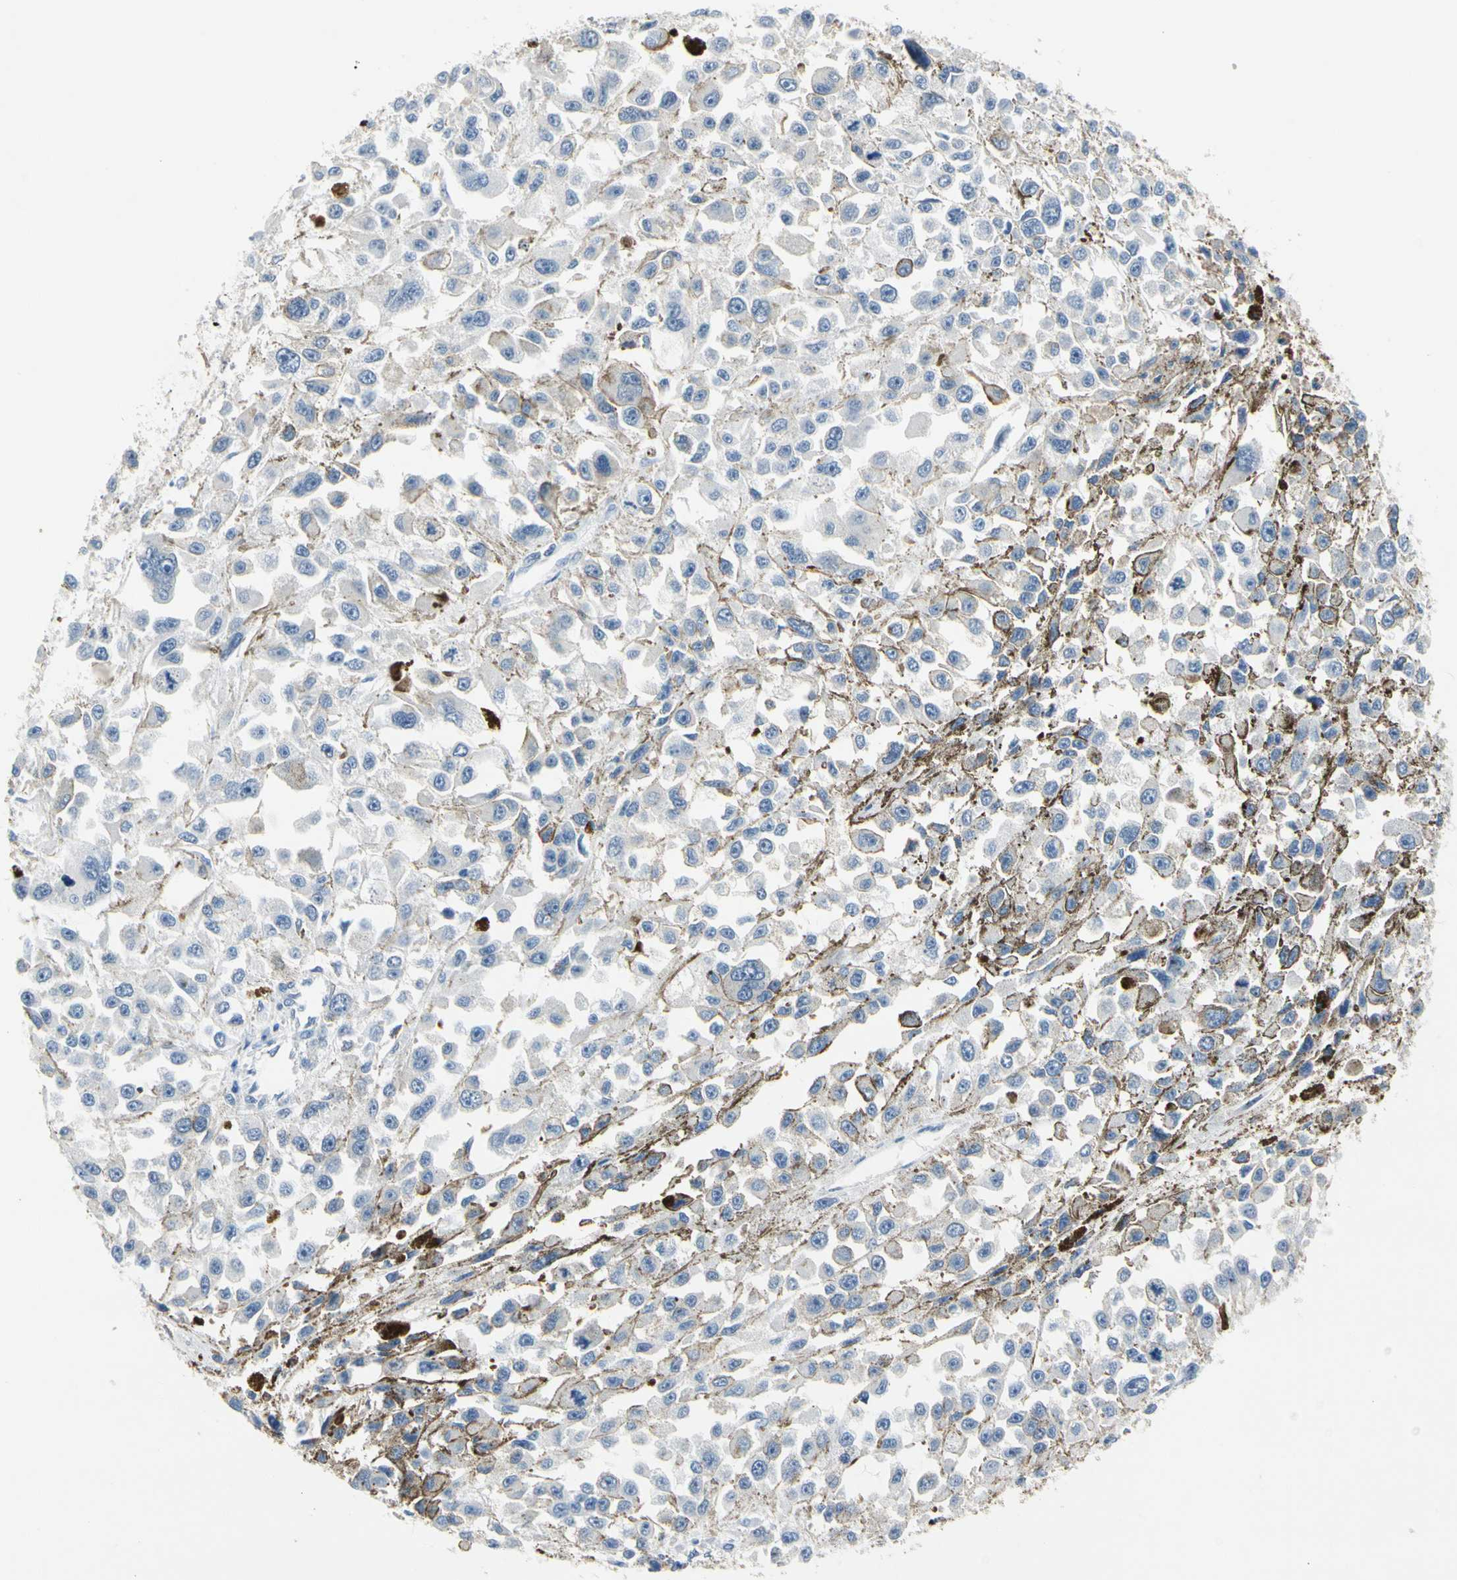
{"staining": {"intensity": "negative", "quantity": "none", "location": "none"}, "tissue": "melanoma", "cell_type": "Tumor cells", "image_type": "cancer", "snomed": [{"axis": "morphology", "description": "Malignant melanoma, Metastatic site"}, {"axis": "topography", "description": "Lymph node"}], "caption": "DAB immunohistochemical staining of malignant melanoma (metastatic site) demonstrates no significant staining in tumor cells.", "gene": "ECRG4", "patient": {"sex": "male", "age": 59}}